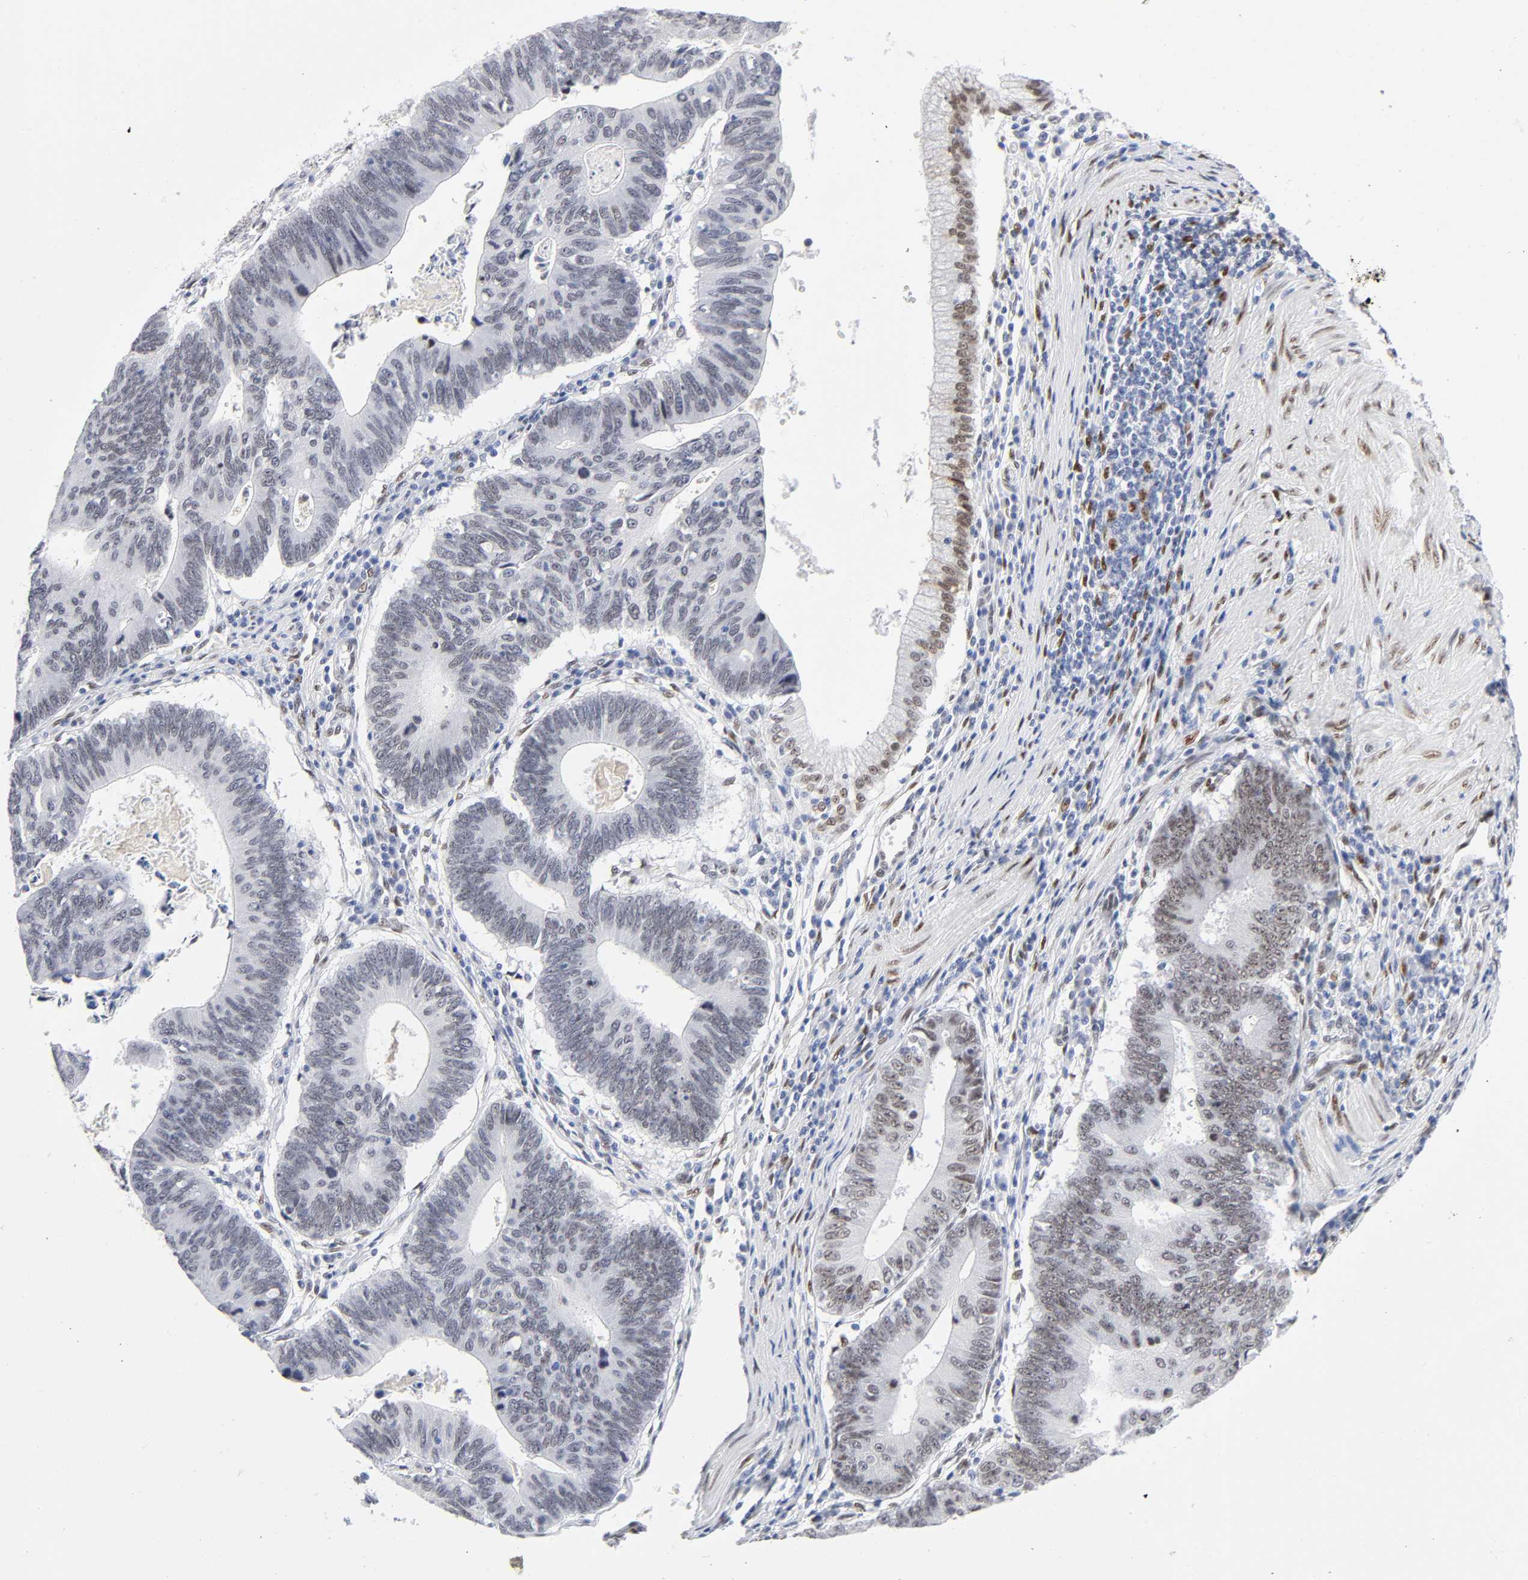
{"staining": {"intensity": "weak", "quantity": "25%-75%", "location": "nuclear"}, "tissue": "stomach cancer", "cell_type": "Tumor cells", "image_type": "cancer", "snomed": [{"axis": "morphology", "description": "Adenocarcinoma, NOS"}, {"axis": "topography", "description": "Stomach"}], "caption": "Tumor cells reveal low levels of weak nuclear staining in about 25%-75% of cells in human stomach adenocarcinoma.", "gene": "NFIC", "patient": {"sex": "male", "age": 59}}